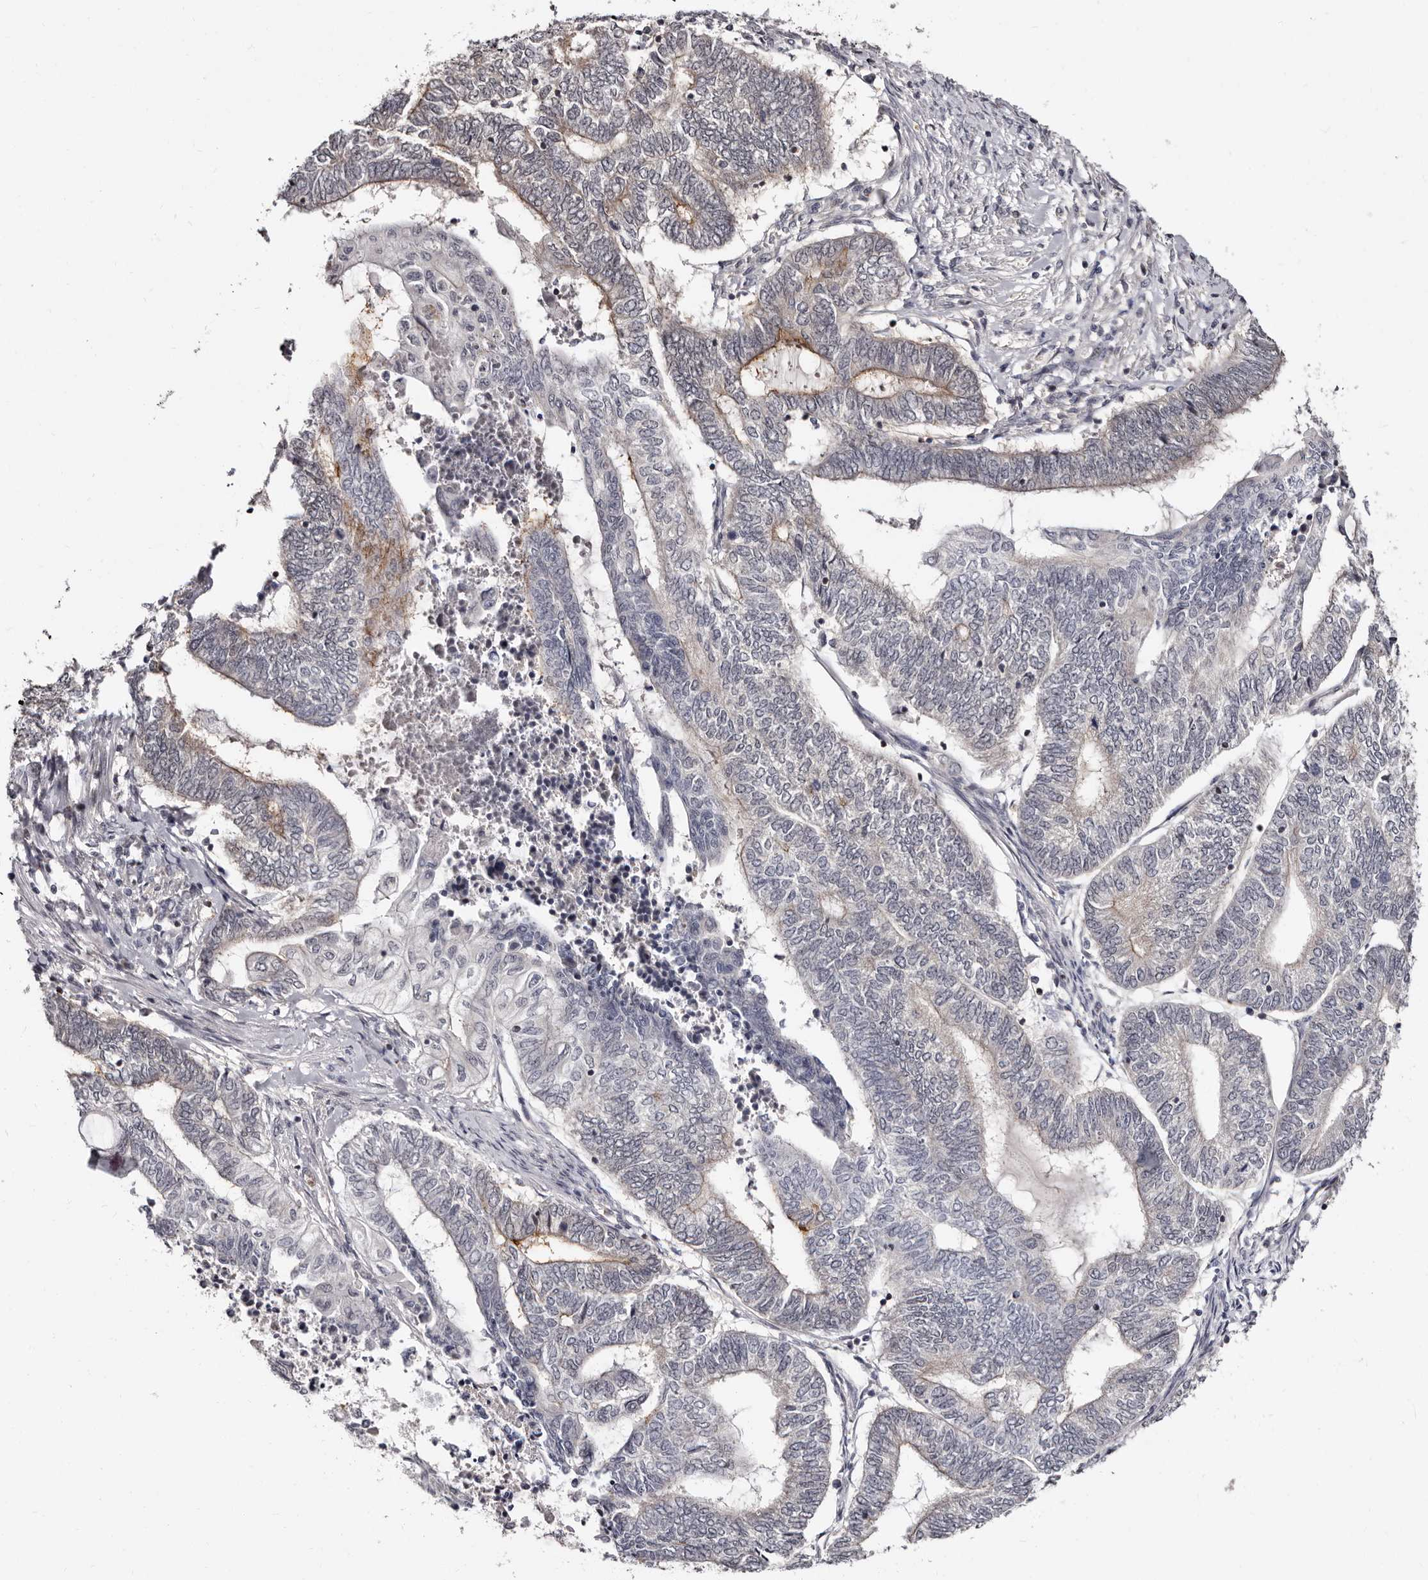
{"staining": {"intensity": "moderate", "quantity": "<25%", "location": "cytoplasmic/membranous"}, "tissue": "endometrial cancer", "cell_type": "Tumor cells", "image_type": "cancer", "snomed": [{"axis": "morphology", "description": "Adenocarcinoma, NOS"}, {"axis": "topography", "description": "Uterus"}, {"axis": "topography", "description": "Endometrium"}], "caption": "Immunohistochemistry image of neoplastic tissue: endometrial cancer (adenocarcinoma) stained using IHC shows low levels of moderate protein expression localized specifically in the cytoplasmic/membranous of tumor cells, appearing as a cytoplasmic/membranous brown color.", "gene": "PHF20L1", "patient": {"sex": "female", "age": 70}}